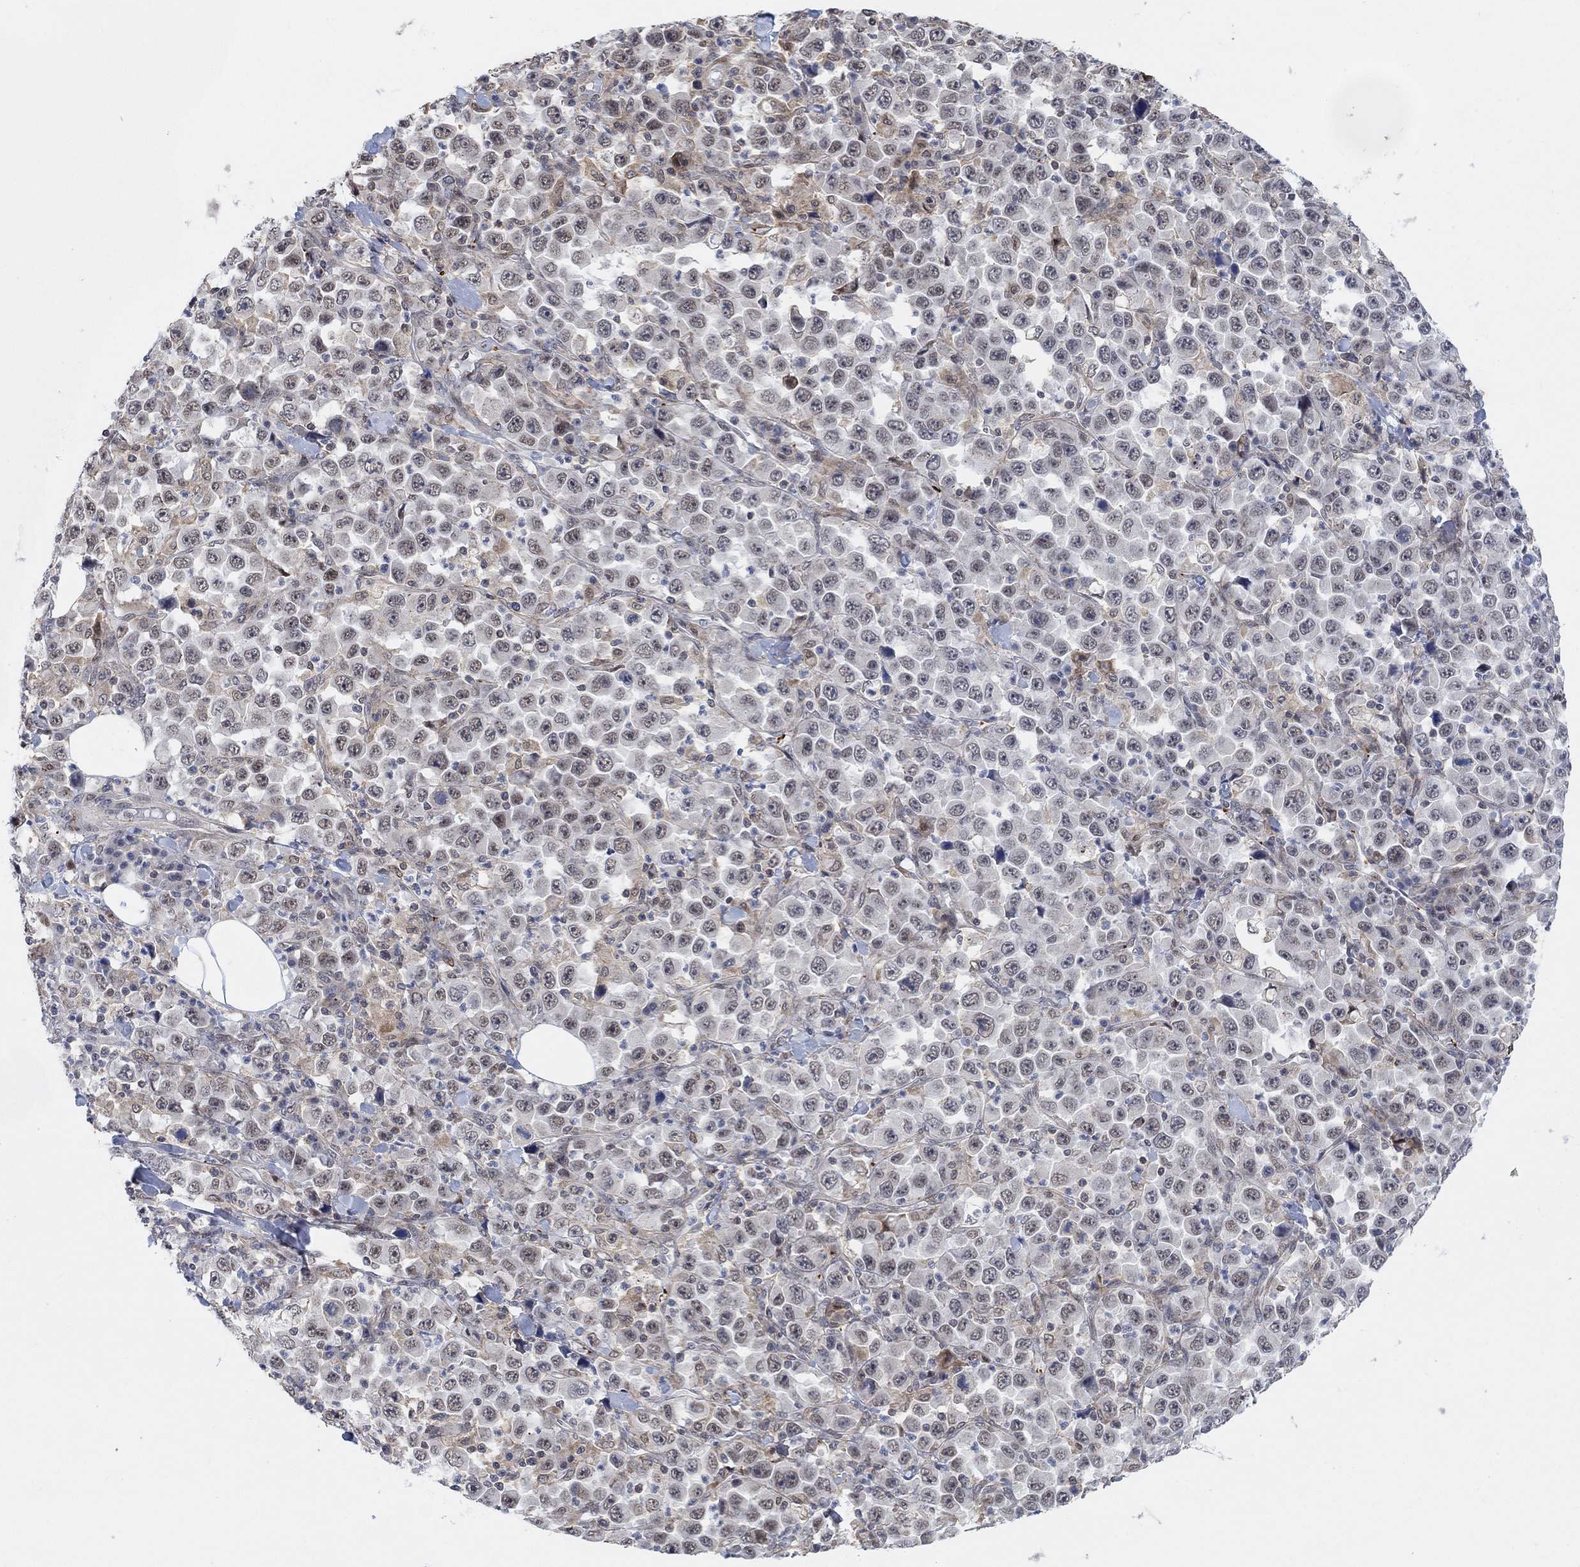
{"staining": {"intensity": "weak", "quantity": "<25%", "location": "cytoplasmic/membranous"}, "tissue": "stomach cancer", "cell_type": "Tumor cells", "image_type": "cancer", "snomed": [{"axis": "morphology", "description": "Normal tissue, NOS"}, {"axis": "morphology", "description": "Adenocarcinoma, NOS"}, {"axis": "topography", "description": "Stomach, upper"}, {"axis": "topography", "description": "Stomach"}], "caption": "DAB (3,3'-diaminobenzidine) immunohistochemical staining of stomach adenocarcinoma demonstrates no significant staining in tumor cells.", "gene": "PWWP2B", "patient": {"sex": "male", "age": 59}}